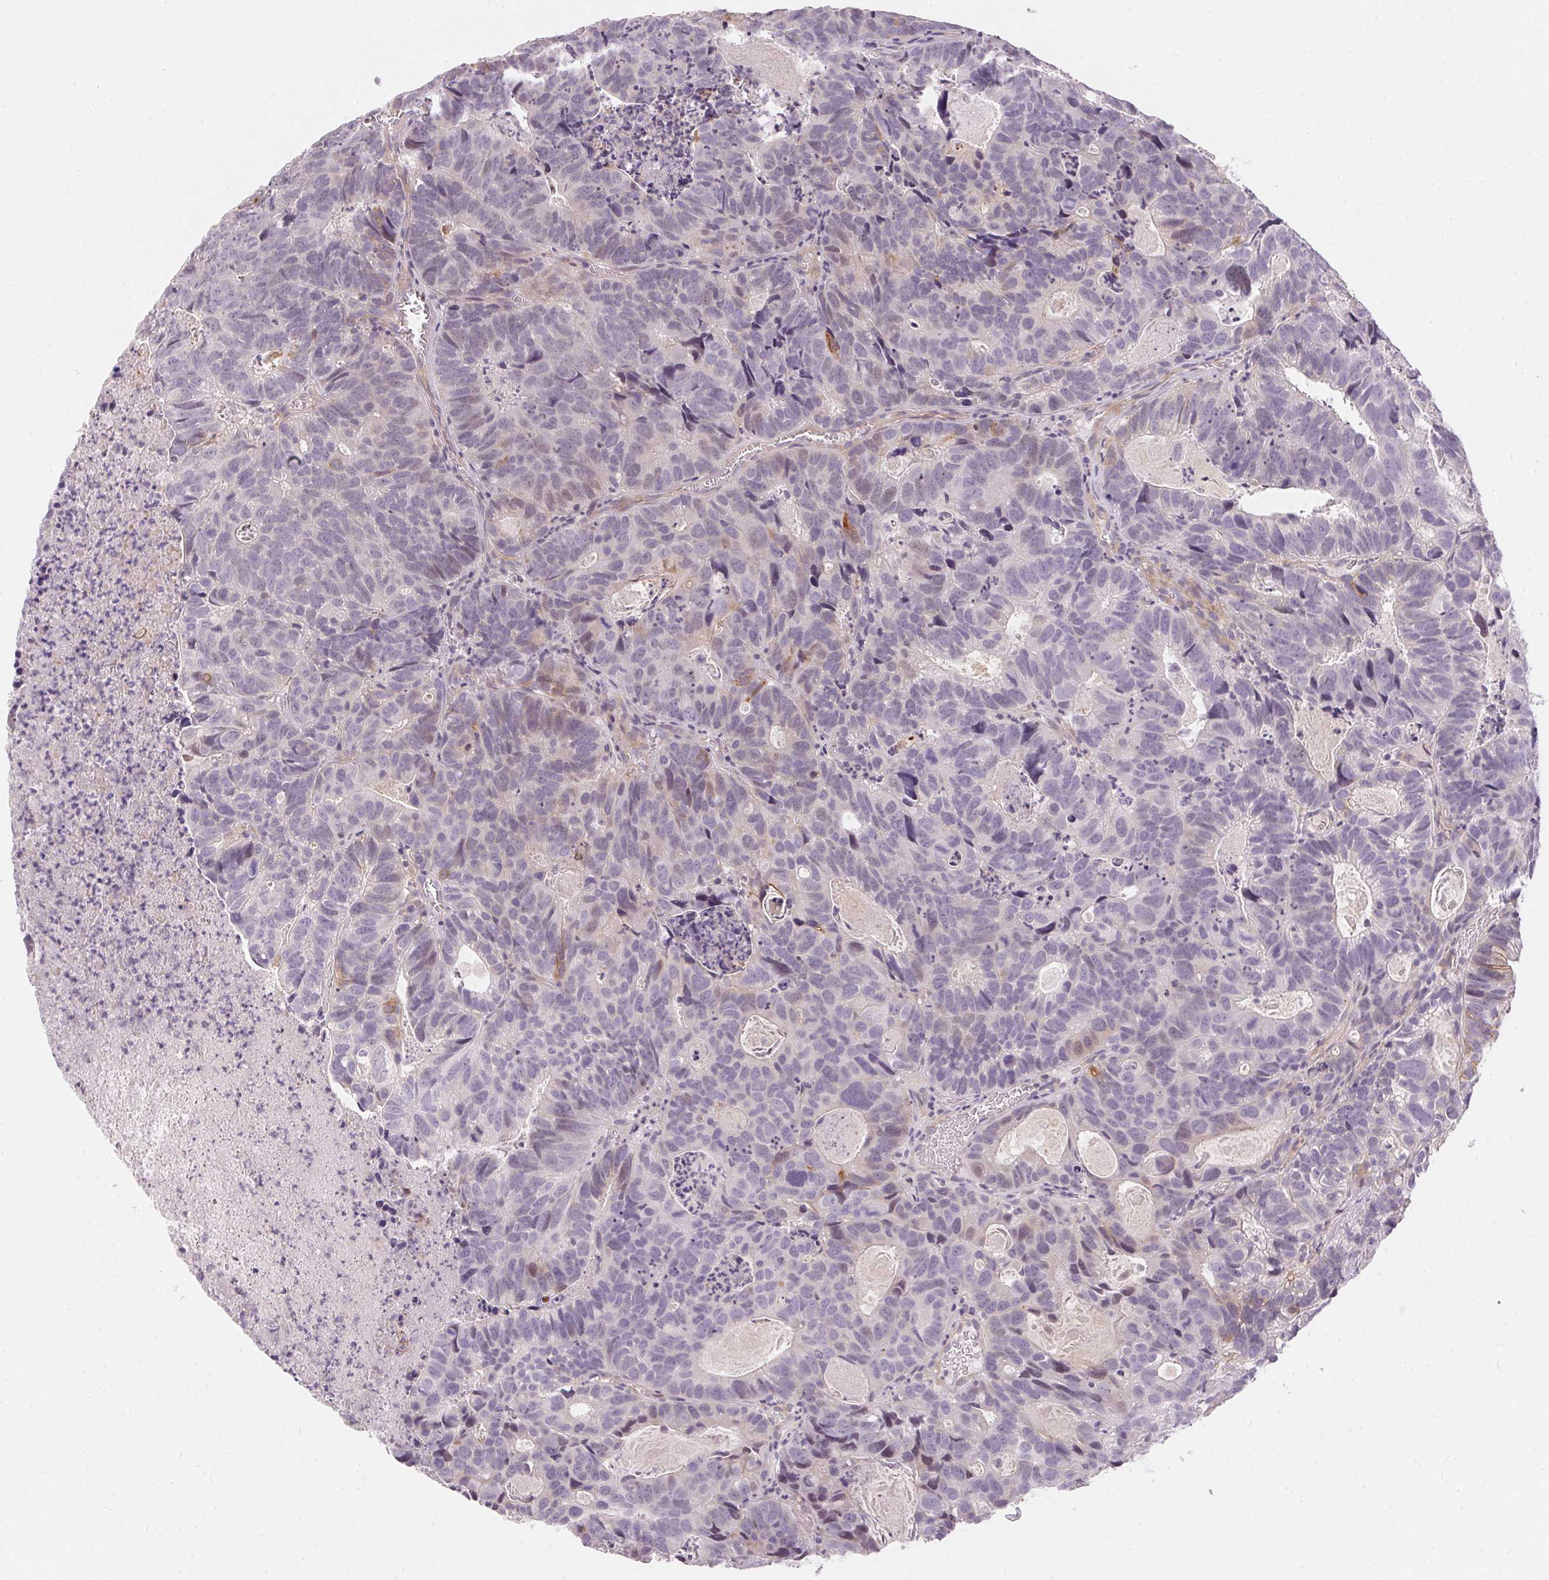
{"staining": {"intensity": "moderate", "quantity": "<25%", "location": "cytoplasmic/membranous"}, "tissue": "head and neck cancer", "cell_type": "Tumor cells", "image_type": "cancer", "snomed": [{"axis": "morphology", "description": "Adenocarcinoma, NOS"}, {"axis": "topography", "description": "Head-Neck"}], "caption": "Protein staining by immunohistochemistry (IHC) reveals moderate cytoplasmic/membranous expression in about <25% of tumor cells in head and neck cancer. The protein of interest is stained brown, and the nuclei are stained in blue (DAB (3,3'-diaminobenzidine) IHC with brightfield microscopy, high magnification).", "gene": "GDAP1L1", "patient": {"sex": "male", "age": 62}}